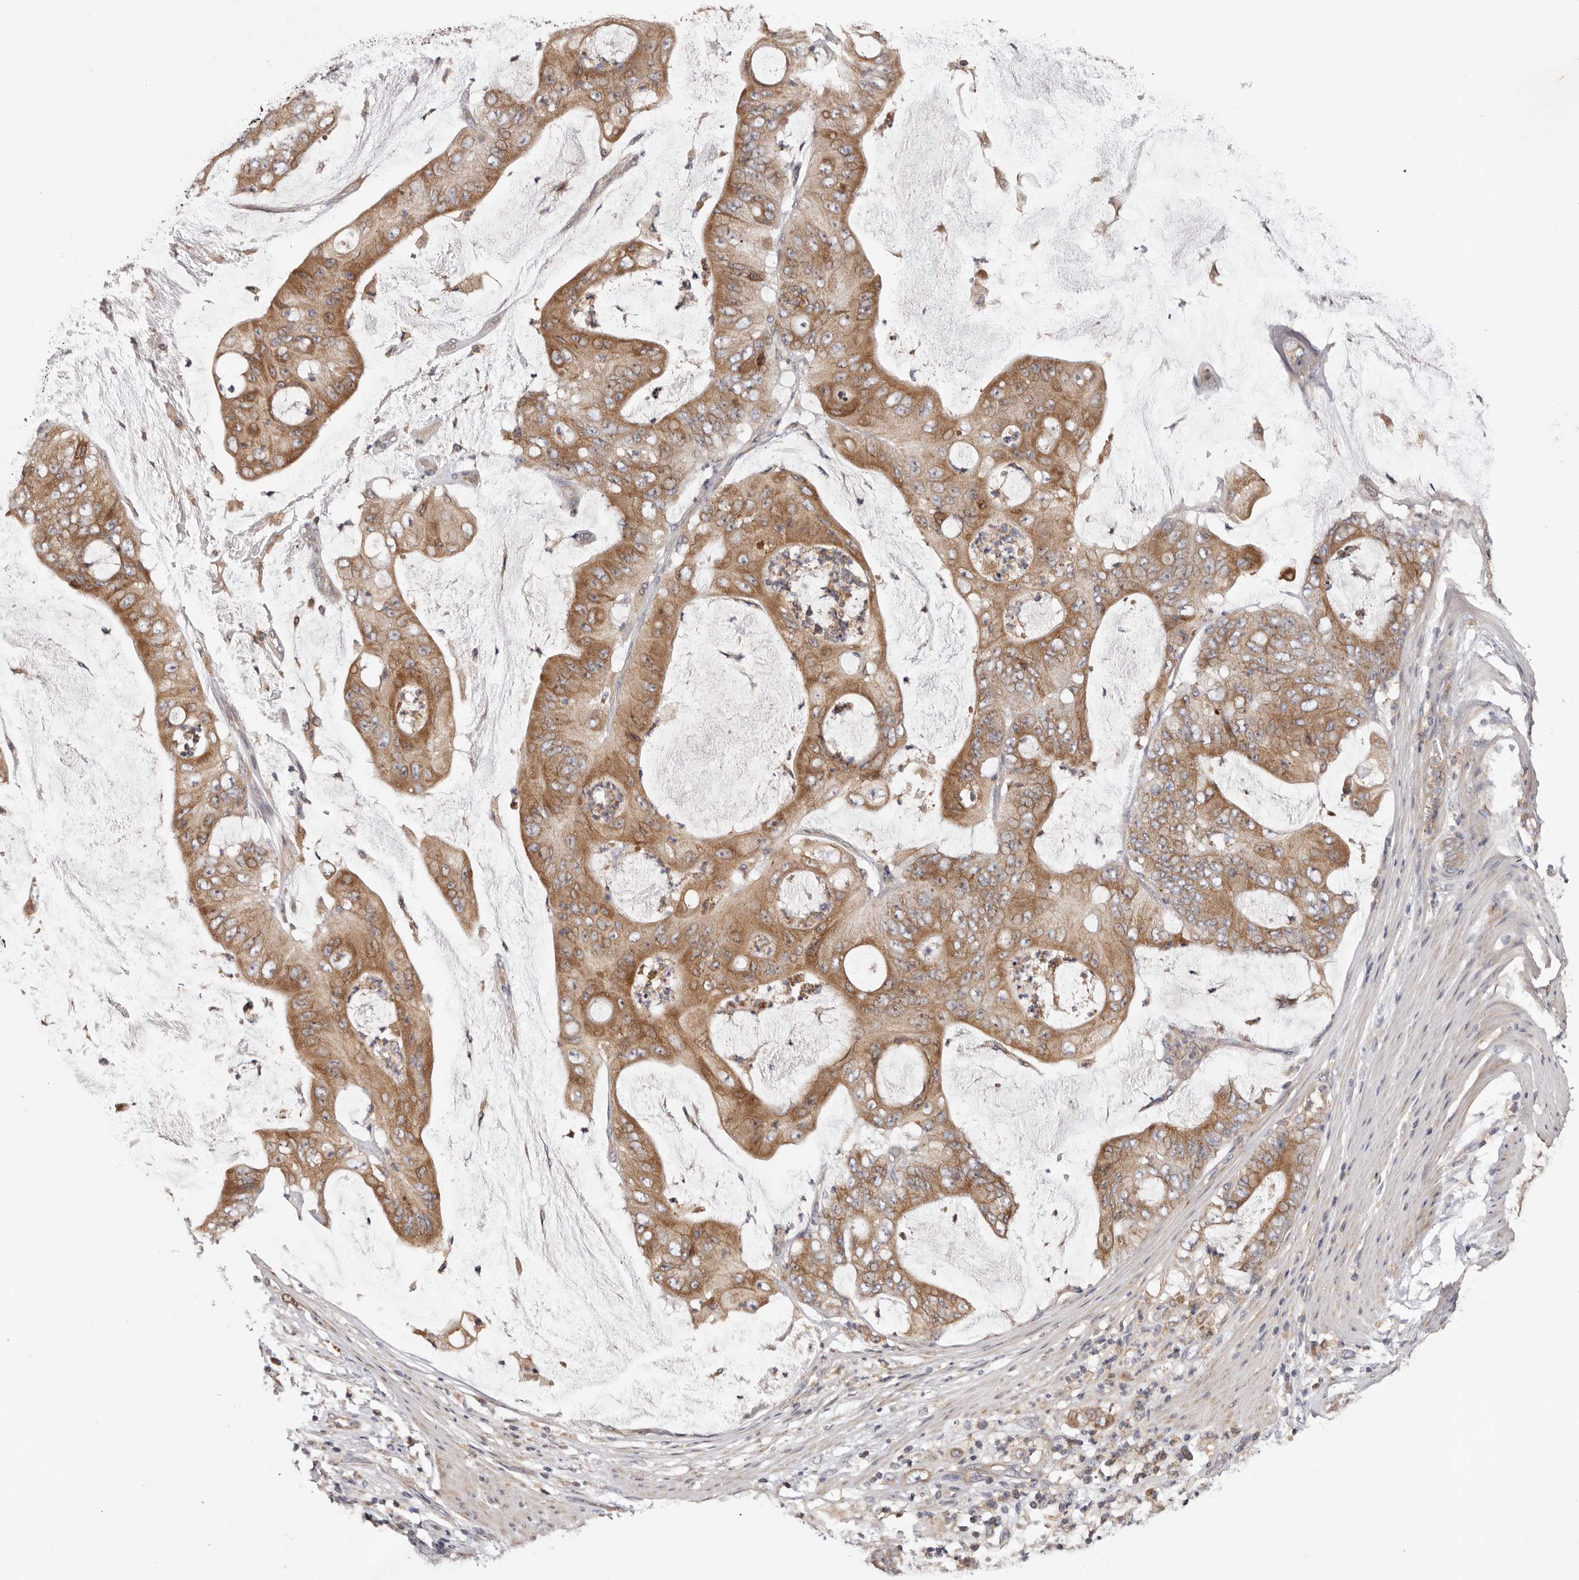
{"staining": {"intensity": "moderate", "quantity": ">75%", "location": "cytoplasmic/membranous"}, "tissue": "stomach cancer", "cell_type": "Tumor cells", "image_type": "cancer", "snomed": [{"axis": "morphology", "description": "Adenocarcinoma, NOS"}, {"axis": "topography", "description": "Stomach"}], "caption": "An image of human adenocarcinoma (stomach) stained for a protein reveals moderate cytoplasmic/membranous brown staining in tumor cells.", "gene": "TMUB1", "patient": {"sex": "female", "age": 73}}